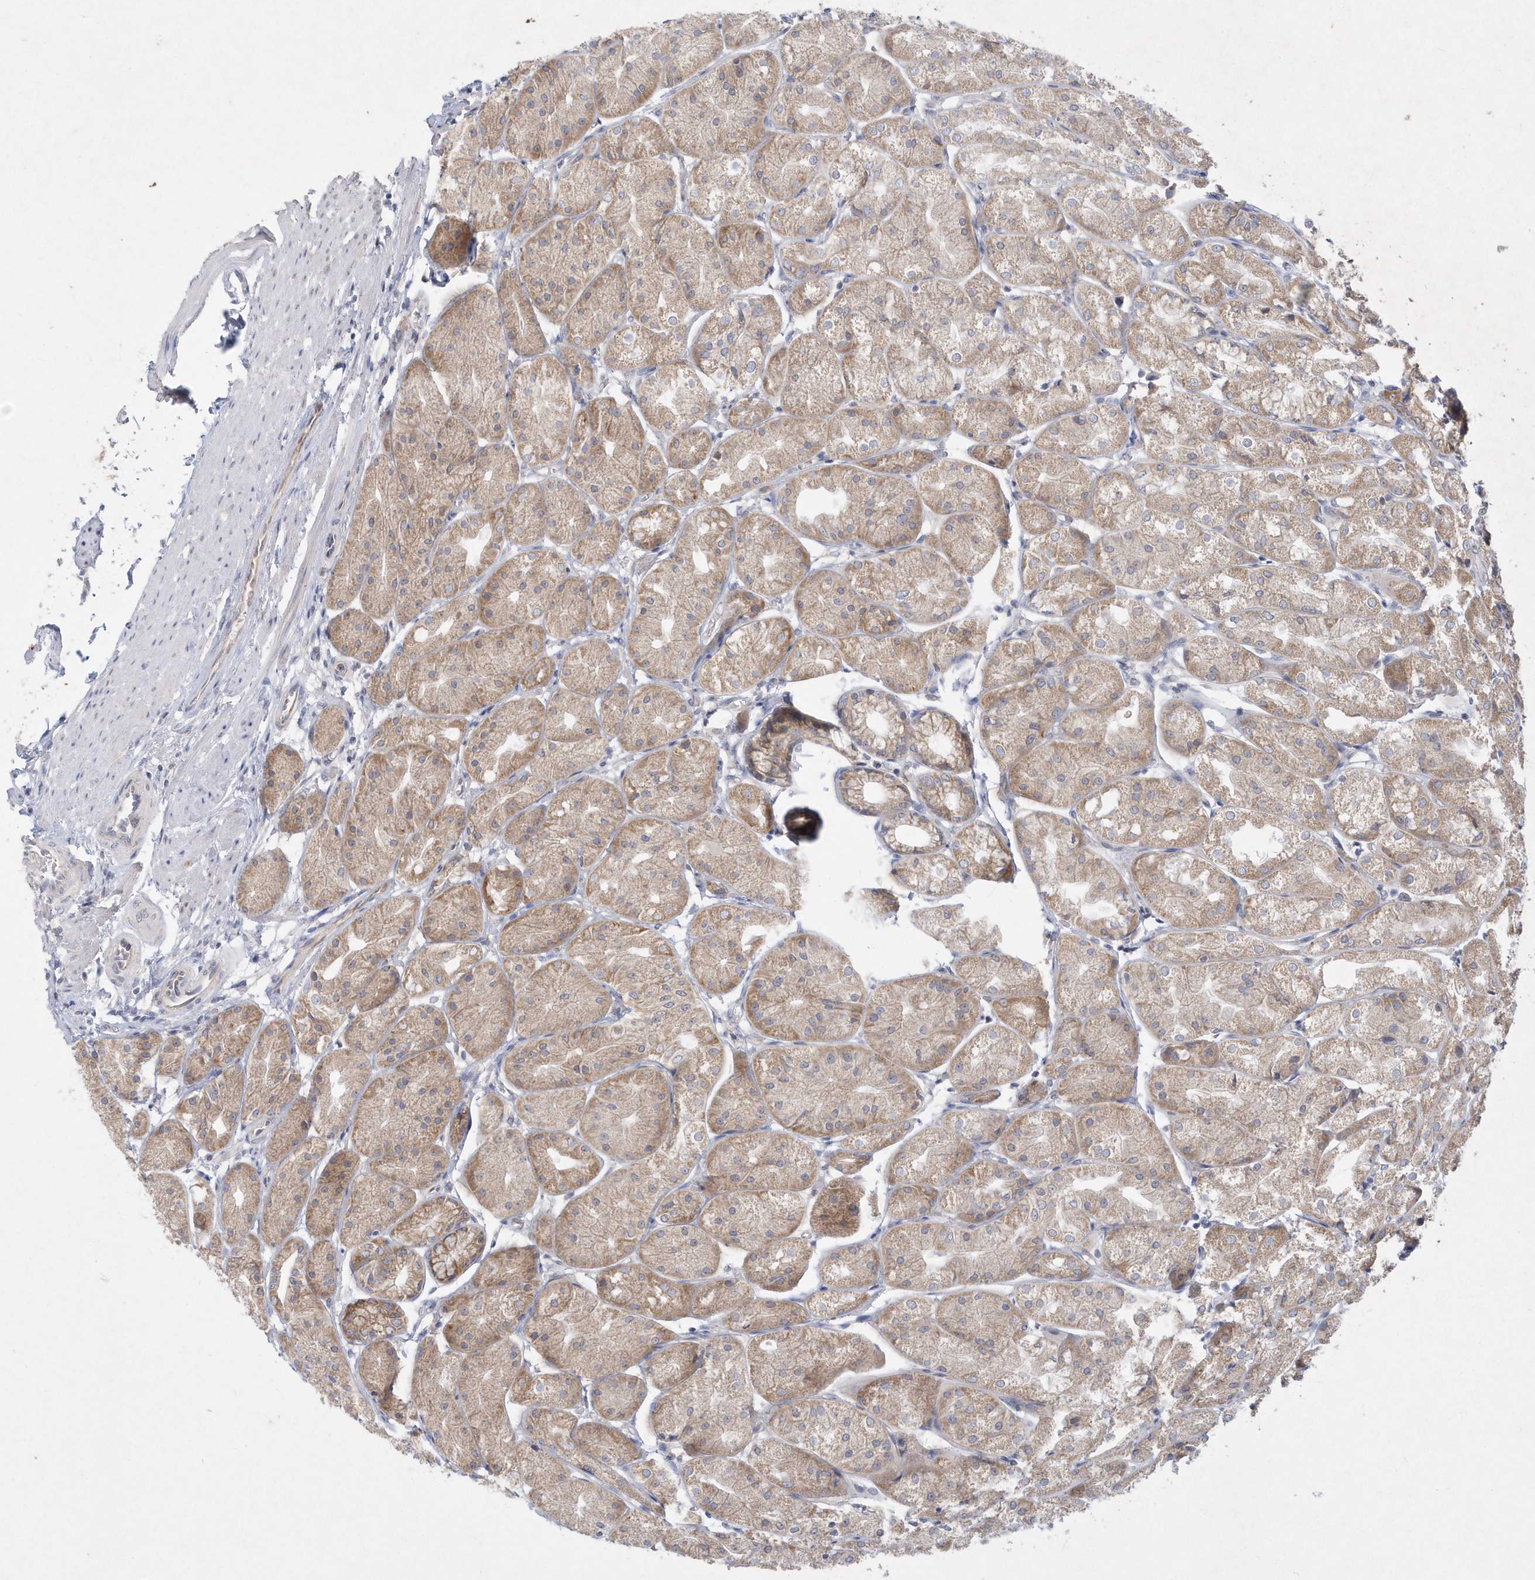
{"staining": {"intensity": "moderate", "quantity": ">75%", "location": "cytoplasmic/membranous"}, "tissue": "stomach", "cell_type": "Glandular cells", "image_type": "normal", "snomed": [{"axis": "morphology", "description": "Normal tissue, NOS"}, {"axis": "topography", "description": "Stomach, upper"}], "caption": "Benign stomach shows moderate cytoplasmic/membranous staining in approximately >75% of glandular cells.", "gene": "DGAT1", "patient": {"sex": "male", "age": 72}}